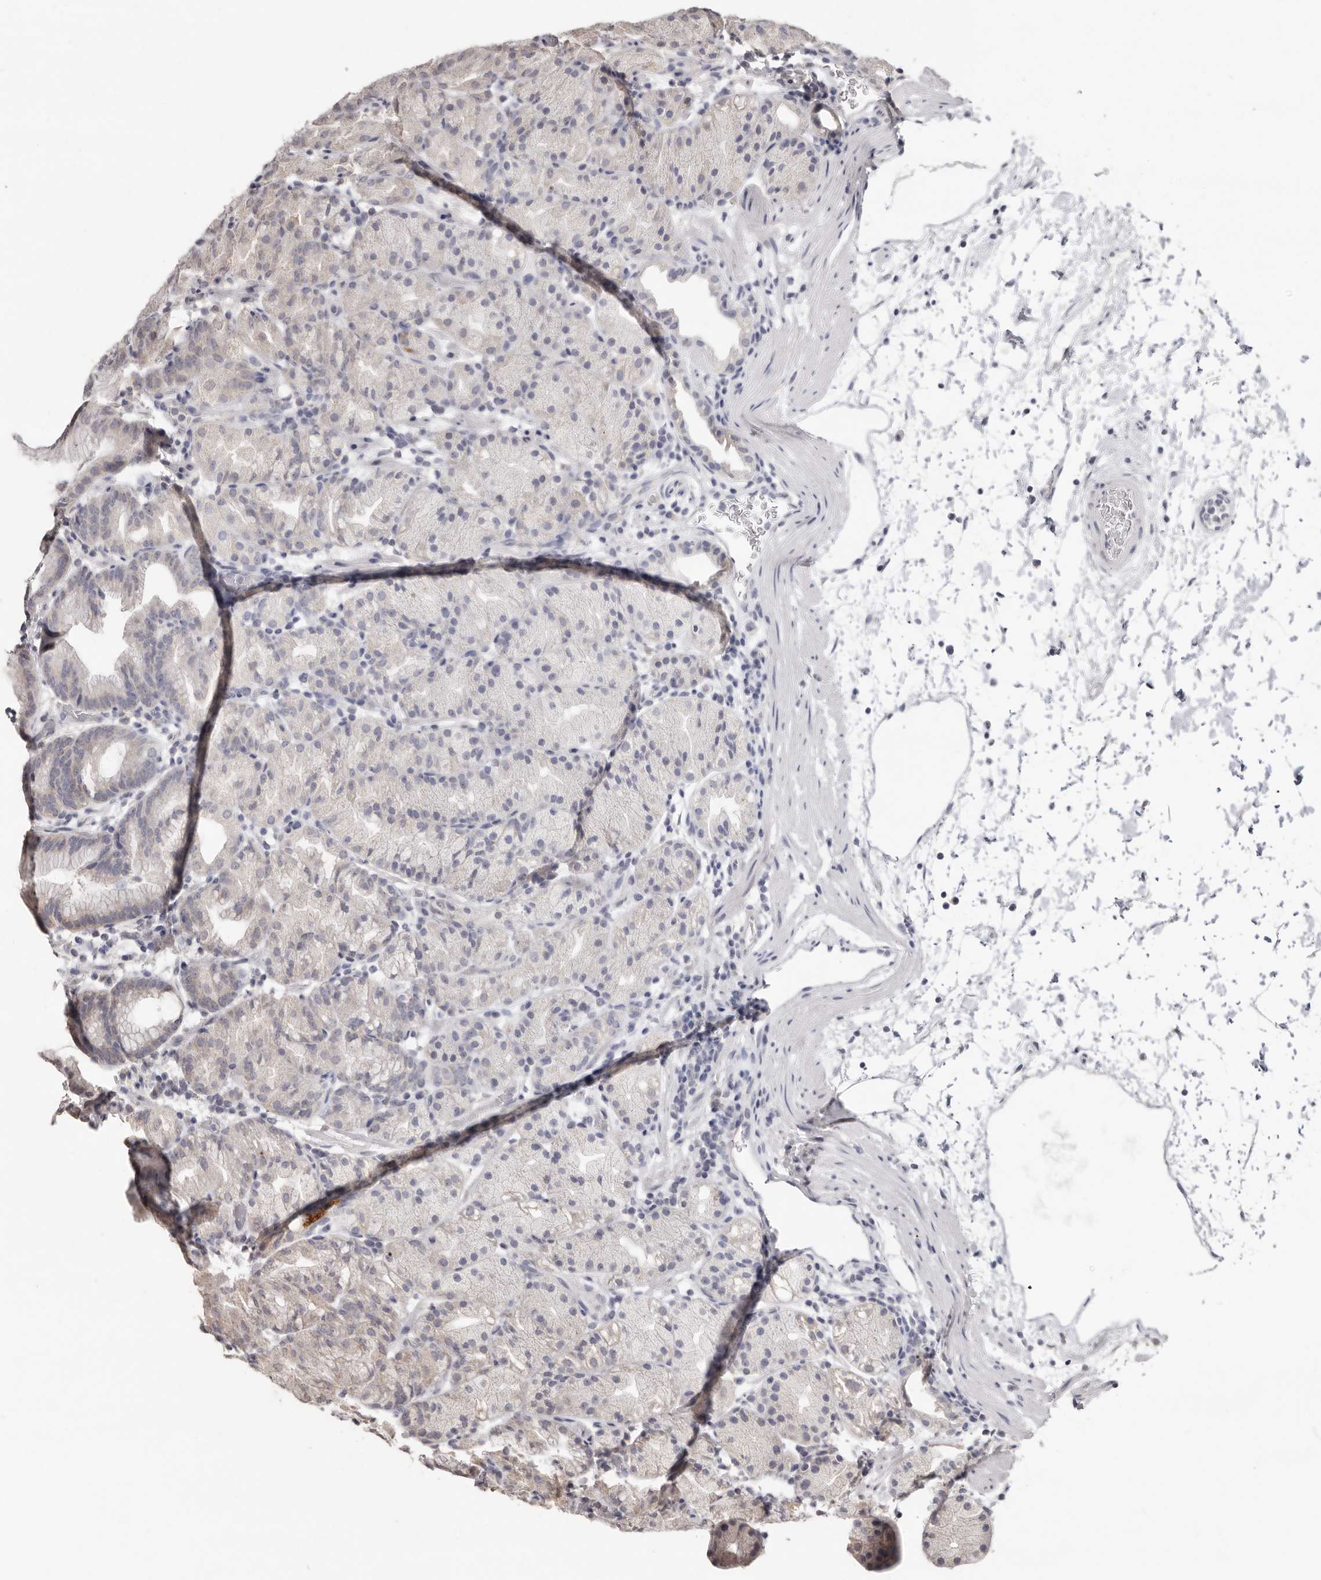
{"staining": {"intensity": "negative", "quantity": "none", "location": "none"}, "tissue": "stomach", "cell_type": "Glandular cells", "image_type": "normal", "snomed": [{"axis": "morphology", "description": "Normal tissue, NOS"}, {"axis": "topography", "description": "Stomach, upper"}], "caption": "IHC photomicrograph of unremarkable stomach stained for a protein (brown), which shows no staining in glandular cells. (Brightfield microscopy of DAB immunohistochemistry at high magnification).", "gene": "LINGO2", "patient": {"sex": "male", "age": 48}}